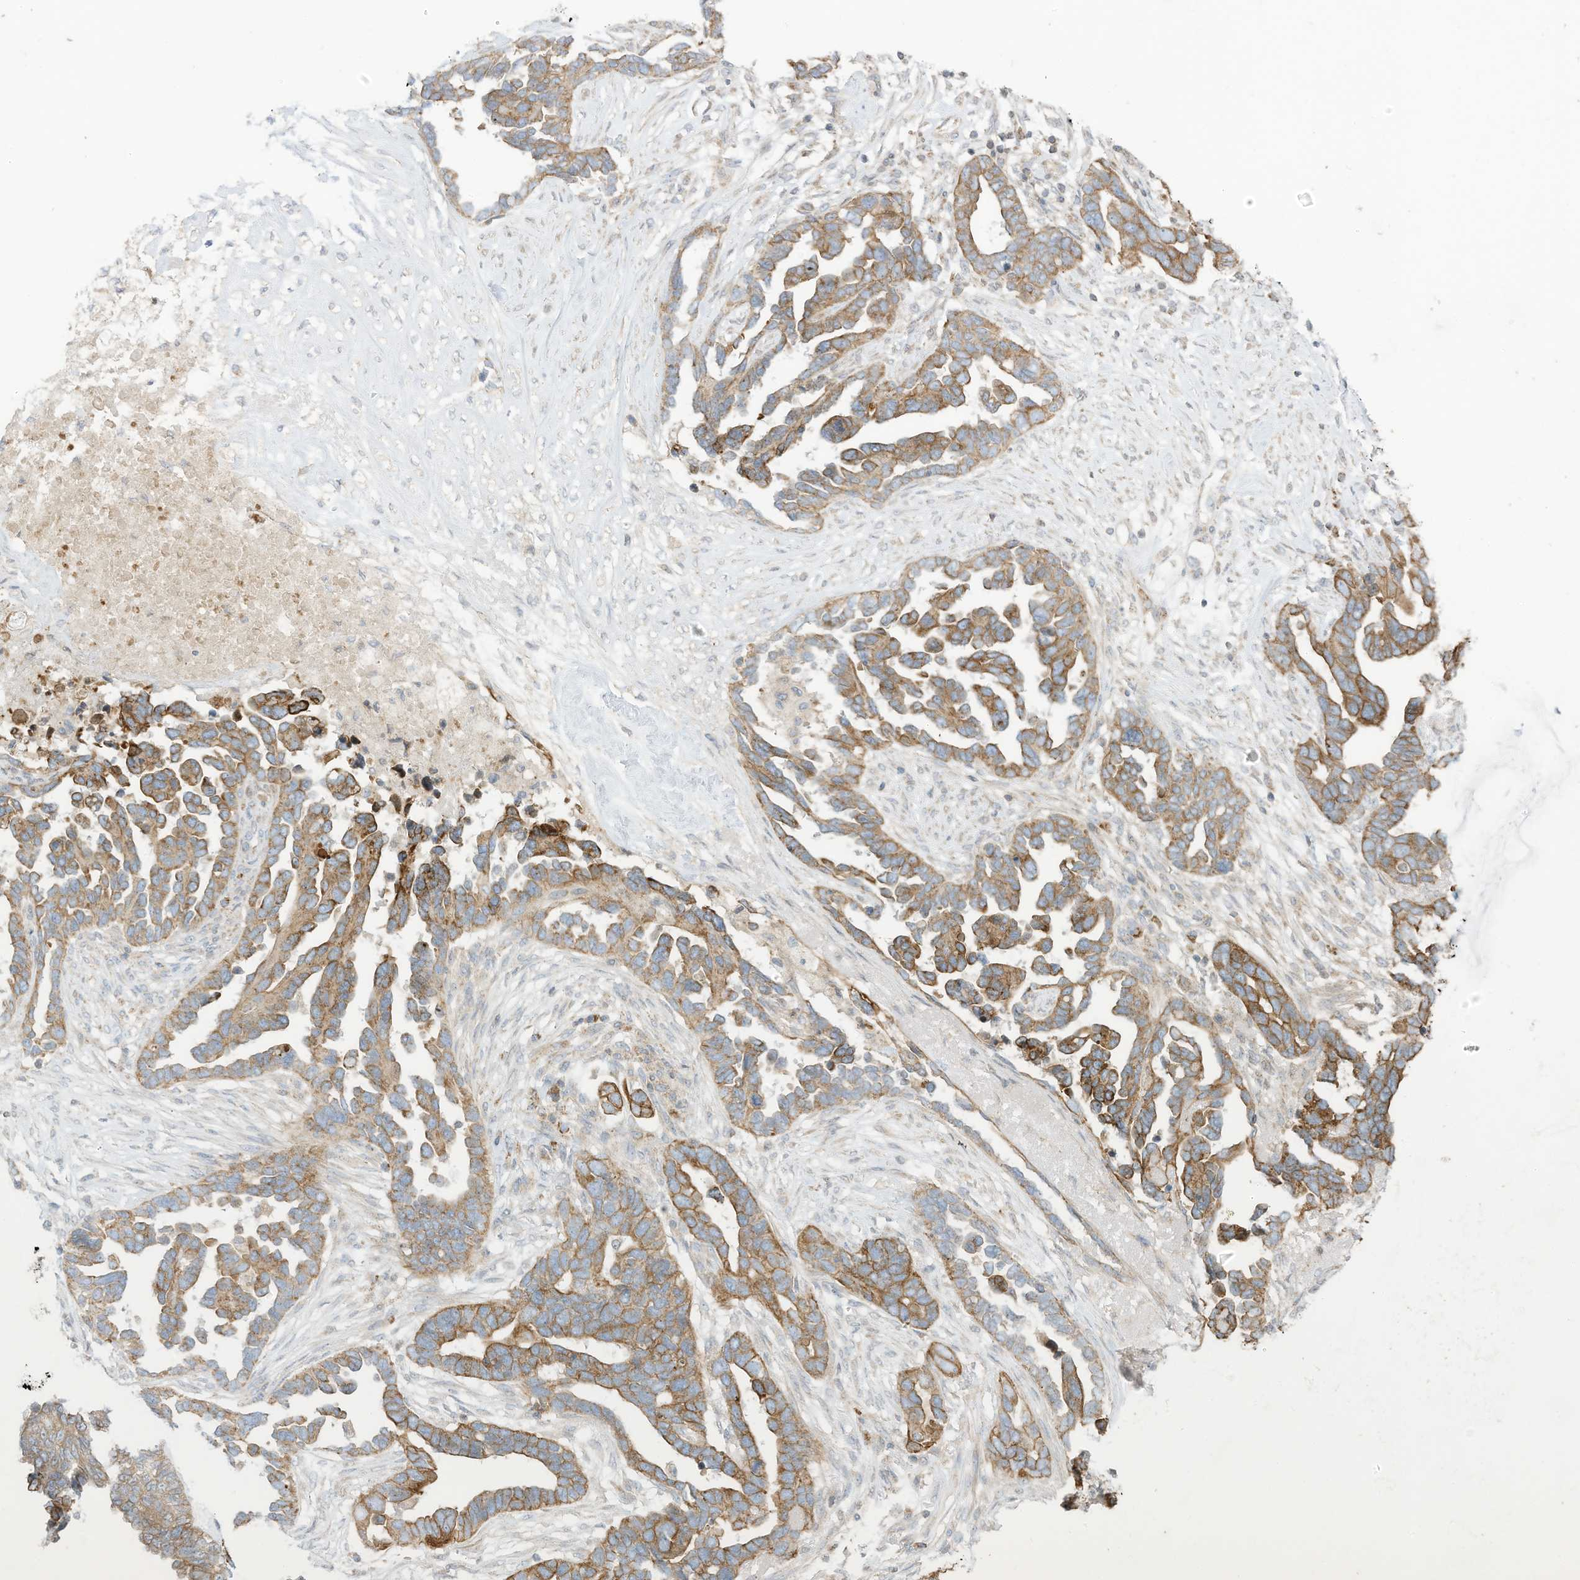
{"staining": {"intensity": "moderate", "quantity": ">75%", "location": "cytoplasmic/membranous"}, "tissue": "ovarian cancer", "cell_type": "Tumor cells", "image_type": "cancer", "snomed": [{"axis": "morphology", "description": "Cystadenocarcinoma, serous, NOS"}, {"axis": "topography", "description": "Ovary"}], "caption": "IHC of ovarian cancer (serous cystadenocarcinoma) demonstrates medium levels of moderate cytoplasmic/membranous positivity in about >75% of tumor cells.", "gene": "CGAS", "patient": {"sex": "female", "age": 54}}